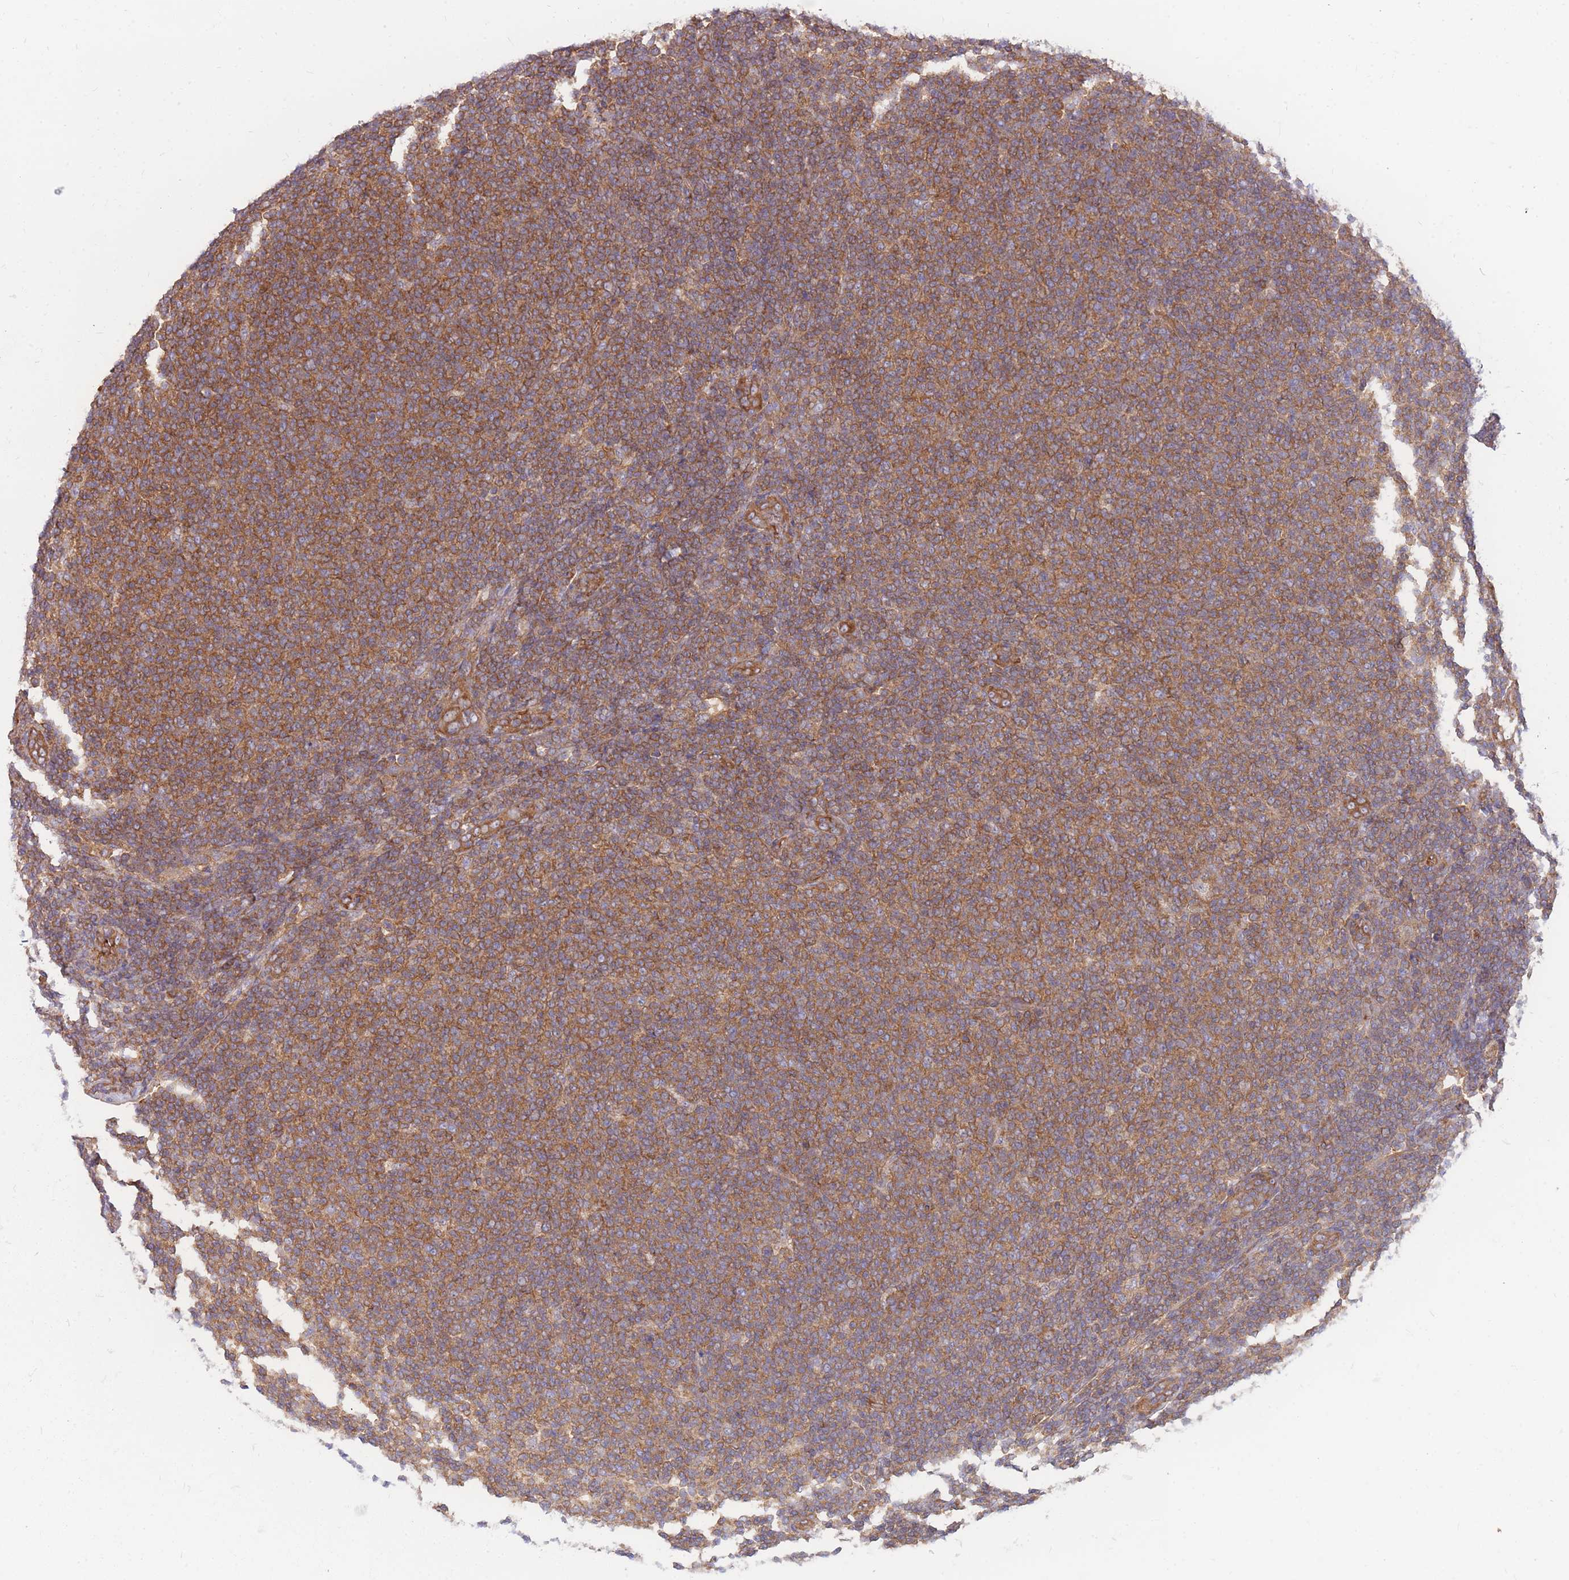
{"staining": {"intensity": "moderate", "quantity": ">75%", "location": "cytoplasmic/membranous"}, "tissue": "lymphoma", "cell_type": "Tumor cells", "image_type": "cancer", "snomed": [{"axis": "morphology", "description": "Malignant lymphoma, non-Hodgkin's type, Low grade"}, {"axis": "topography", "description": "Lymph node"}], "caption": "A high-resolution histopathology image shows immunohistochemistry (IHC) staining of malignant lymphoma, non-Hodgkin's type (low-grade), which exhibits moderate cytoplasmic/membranous expression in about >75% of tumor cells.", "gene": "GGA1", "patient": {"sex": "male", "age": 66}}